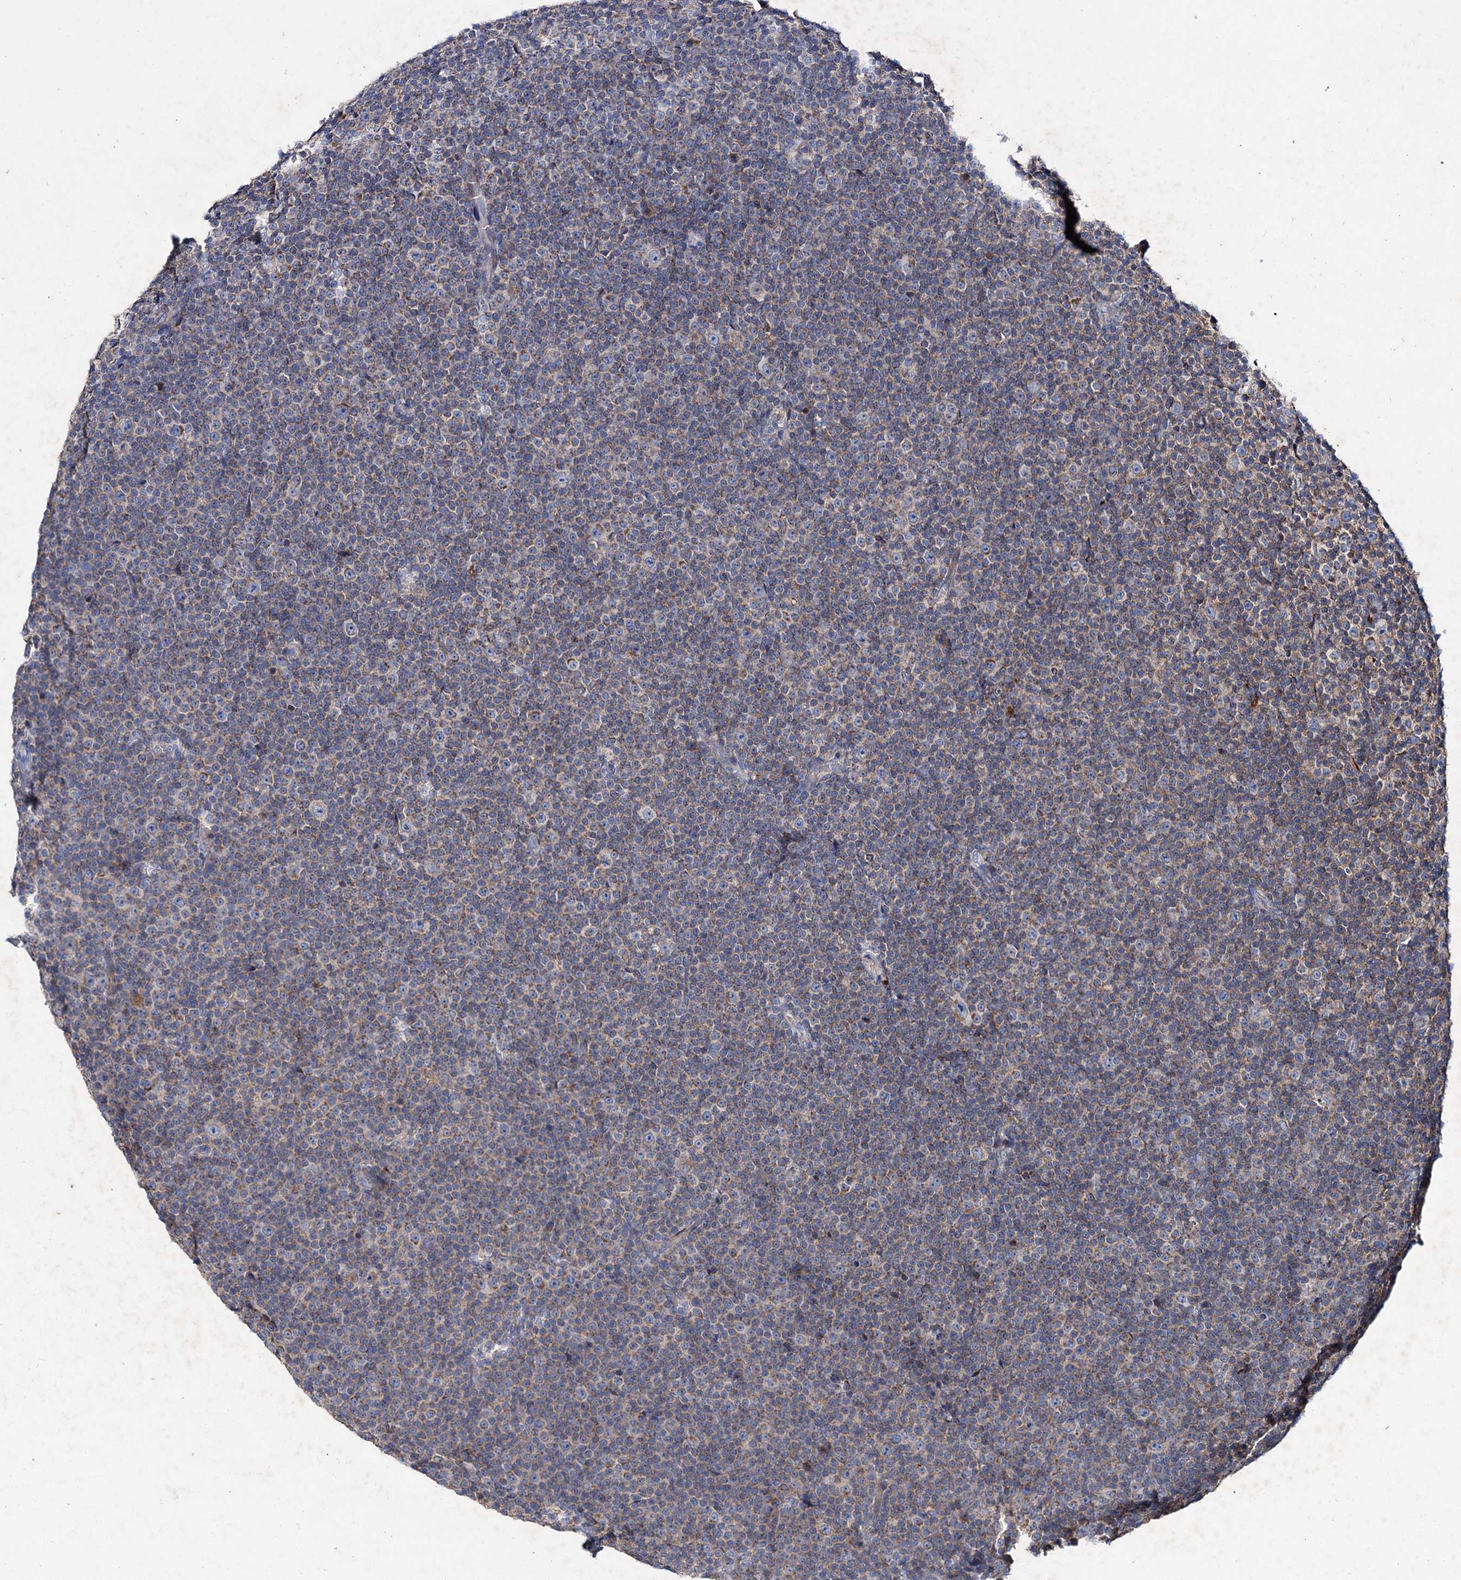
{"staining": {"intensity": "weak", "quantity": "25%-75%", "location": "cytoplasmic/membranous"}, "tissue": "lymphoma", "cell_type": "Tumor cells", "image_type": "cancer", "snomed": [{"axis": "morphology", "description": "Malignant lymphoma, non-Hodgkin's type, Low grade"}, {"axis": "topography", "description": "Lymph node"}], "caption": "Weak cytoplasmic/membranous protein expression is appreciated in approximately 25%-75% of tumor cells in lymphoma. Using DAB (brown) and hematoxylin (blue) stains, captured at high magnification using brightfield microscopy.", "gene": "CLPB", "patient": {"sex": "female", "age": 67}}